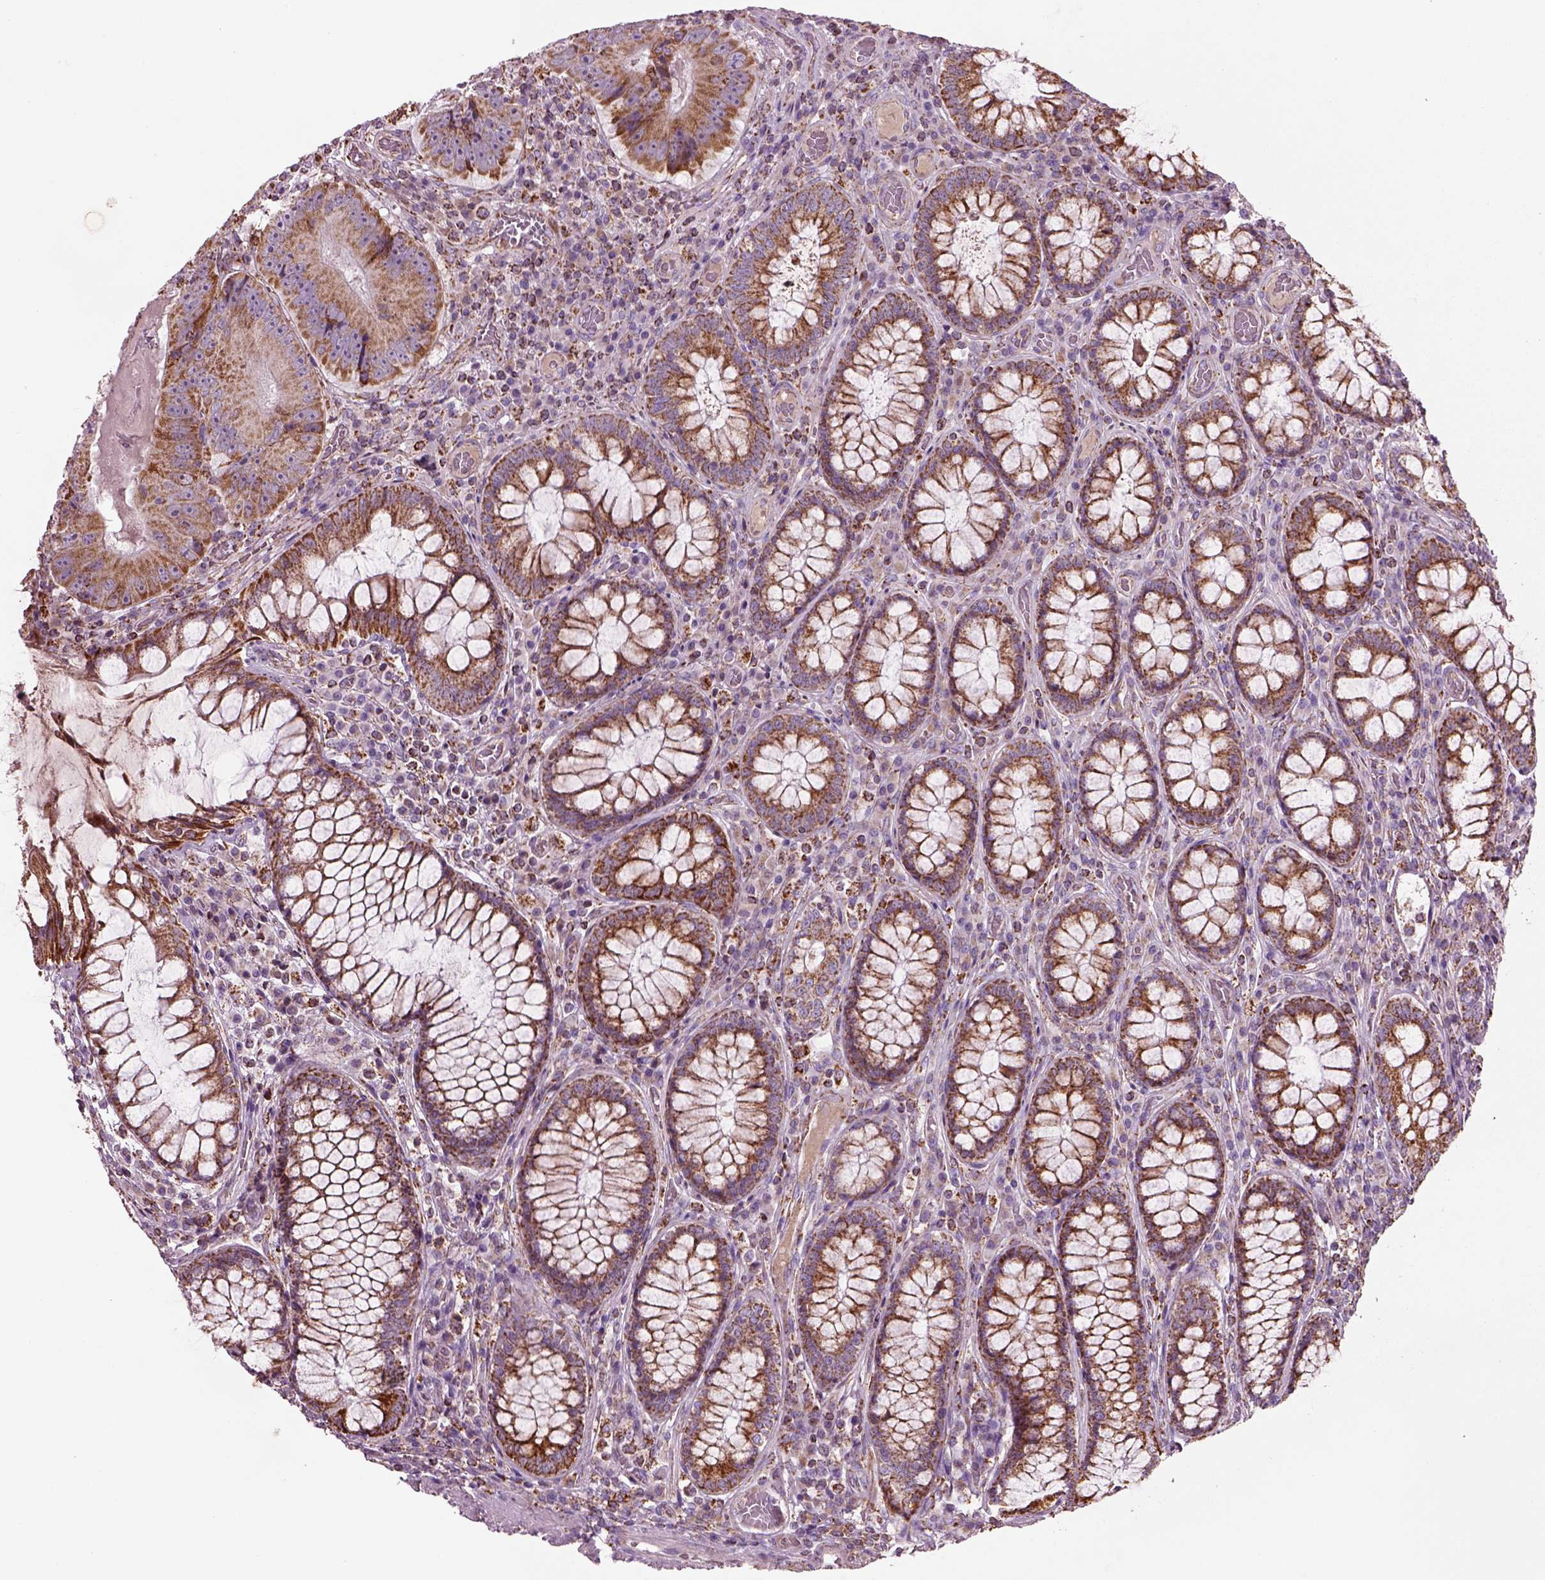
{"staining": {"intensity": "moderate", "quantity": ">75%", "location": "cytoplasmic/membranous"}, "tissue": "colorectal cancer", "cell_type": "Tumor cells", "image_type": "cancer", "snomed": [{"axis": "morphology", "description": "Adenocarcinoma, NOS"}, {"axis": "topography", "description": "Colon"}], "caption": "A brown stain shows moderate cytoplasmic/membranous expression of a protein in human colorectal cancer tumor cells.", "gene": "SLC25A24", "patient": {"sex": "female", "age": 86}}